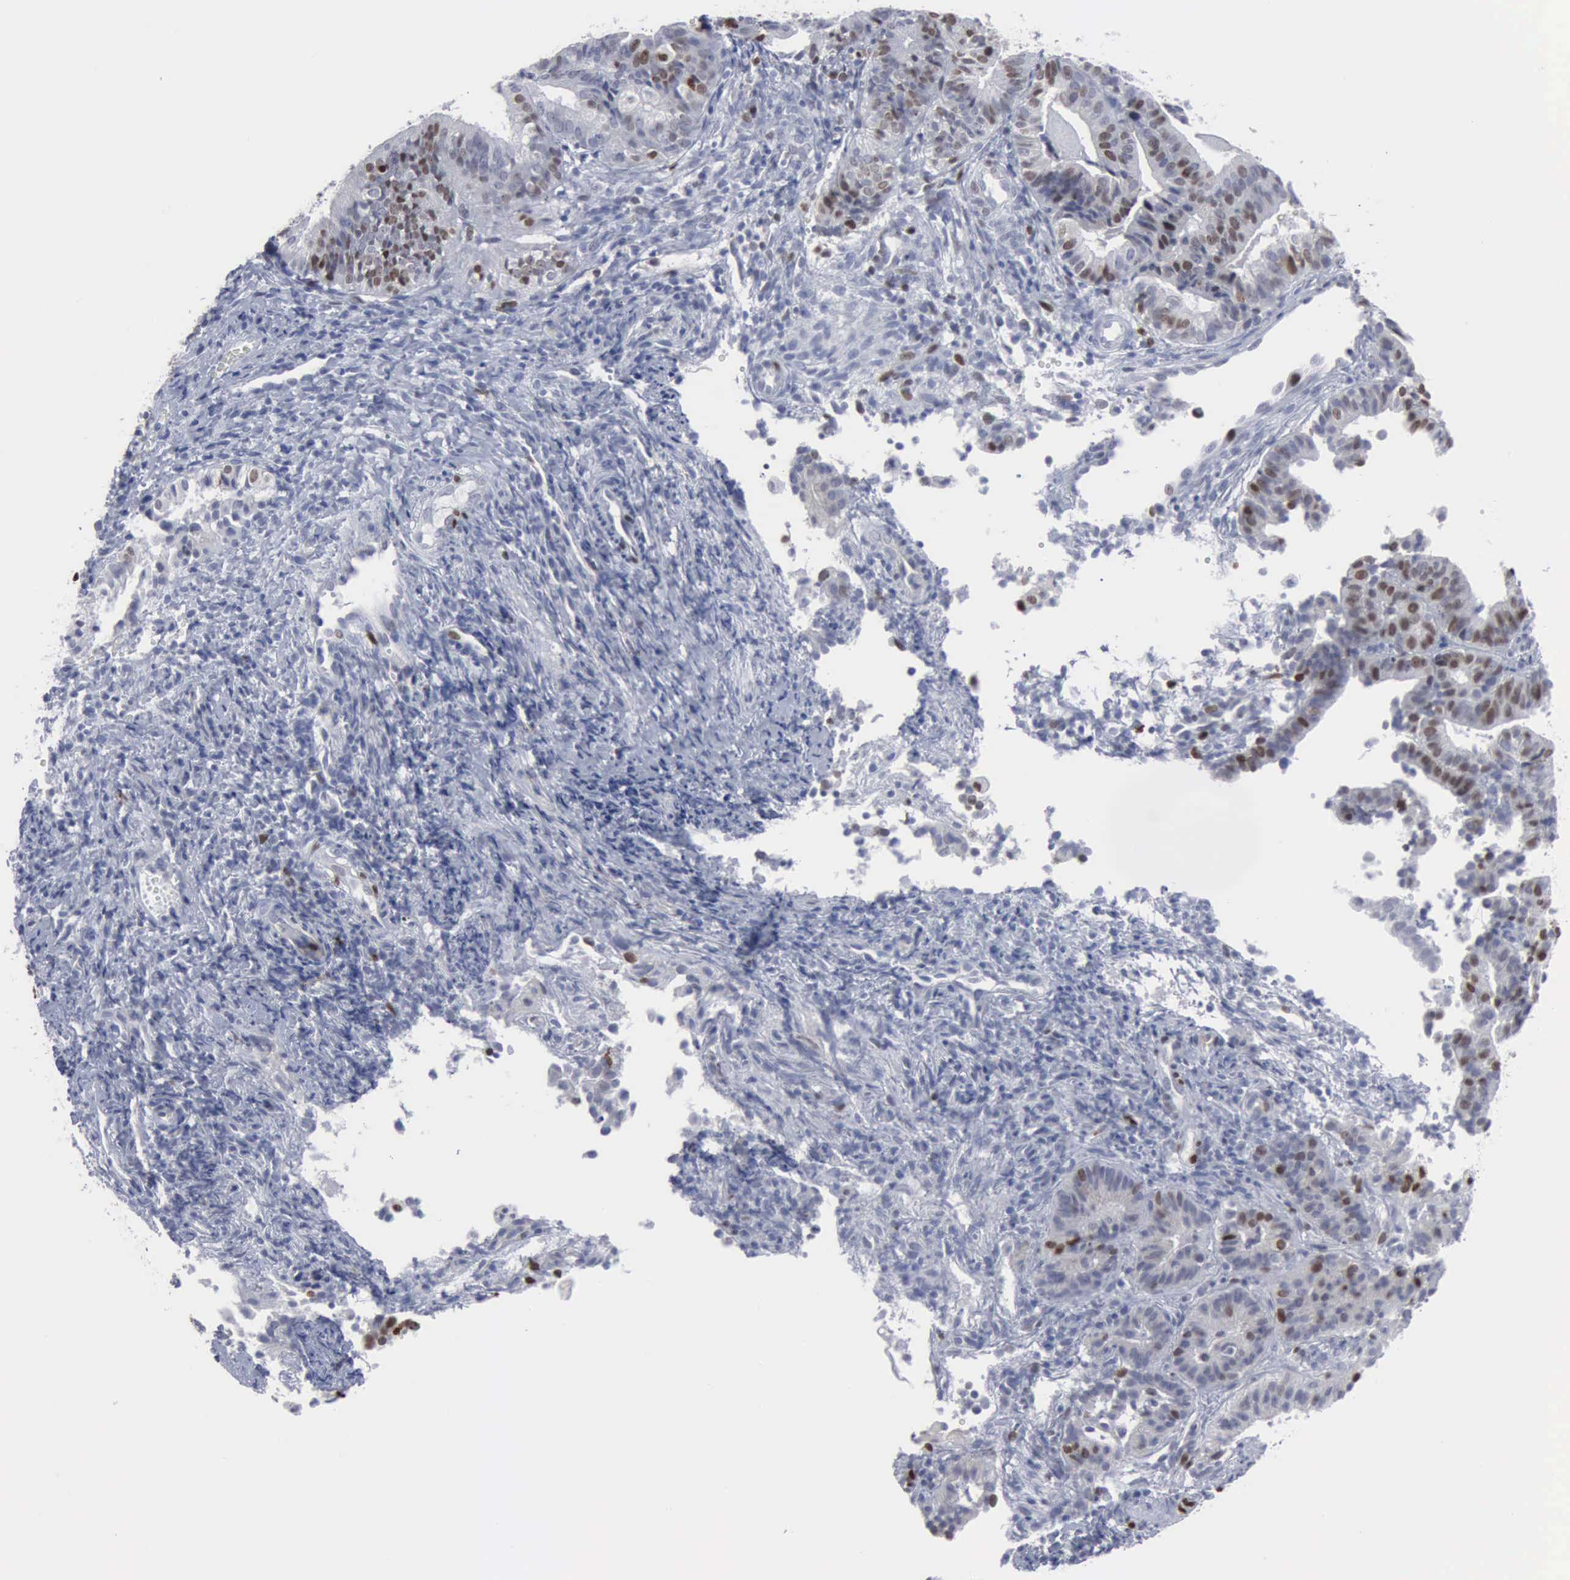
{"staining": {"intensity": "moderate", "quantity": "<25%", "location": "nuclear"}, "tissue": "cervical cancer", "cell_type": "Tumor cells", "image_type": "cancer", "snomed": [{"axis": "morphology", "description": "Adenocarcinoma, NOS"}, {"axis": "topography", "description": "Cervix"}], "caption": "Human cervical cancer (adenocarcinoma) stained for a protein (brown) shows moderate nuclear positive staining in approximately <25% of tumor cells.", "gene": "MCM5", "patient": {"sex": "female", "age": 60}}